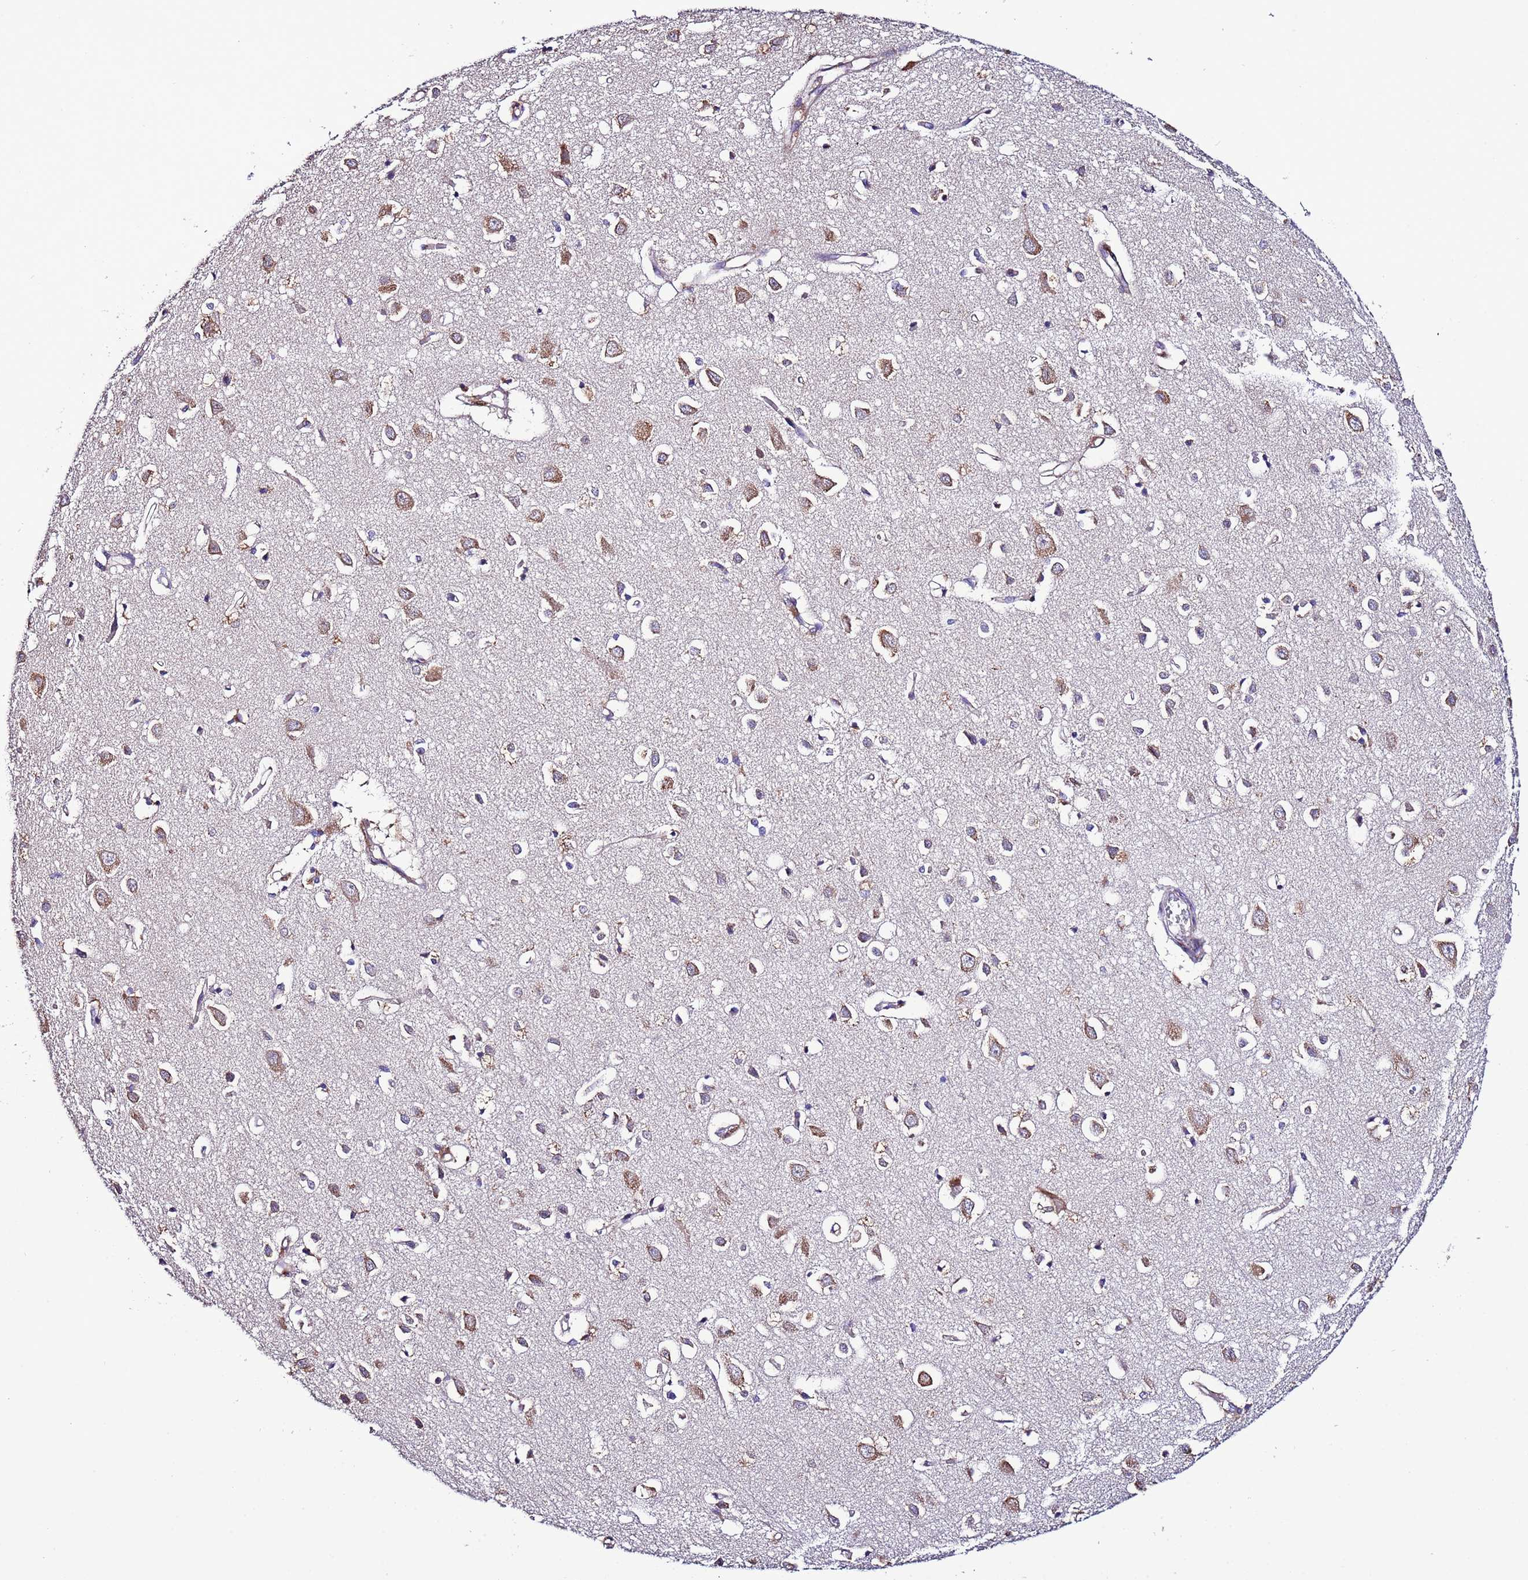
{"staining": {"intensity": "weak", "quantity": "<25%", "location": "cytoplasmic/membranous"}, "tissue": "cerebral cortex", "cell_type": "Endothelial cells", "image_type": "normal", "snomed": [{"axis": "morphology", "description": "Normal tissue, NOS"}, {"axis": "topography", "description": "Cerebral cortex"}], "caption": "Photomicrograph shows no protein staining in endothelial cells of unremarkable cerebral cortex.", "gene": "AHI1", "patient": {"sex": "female", "age": 64}}